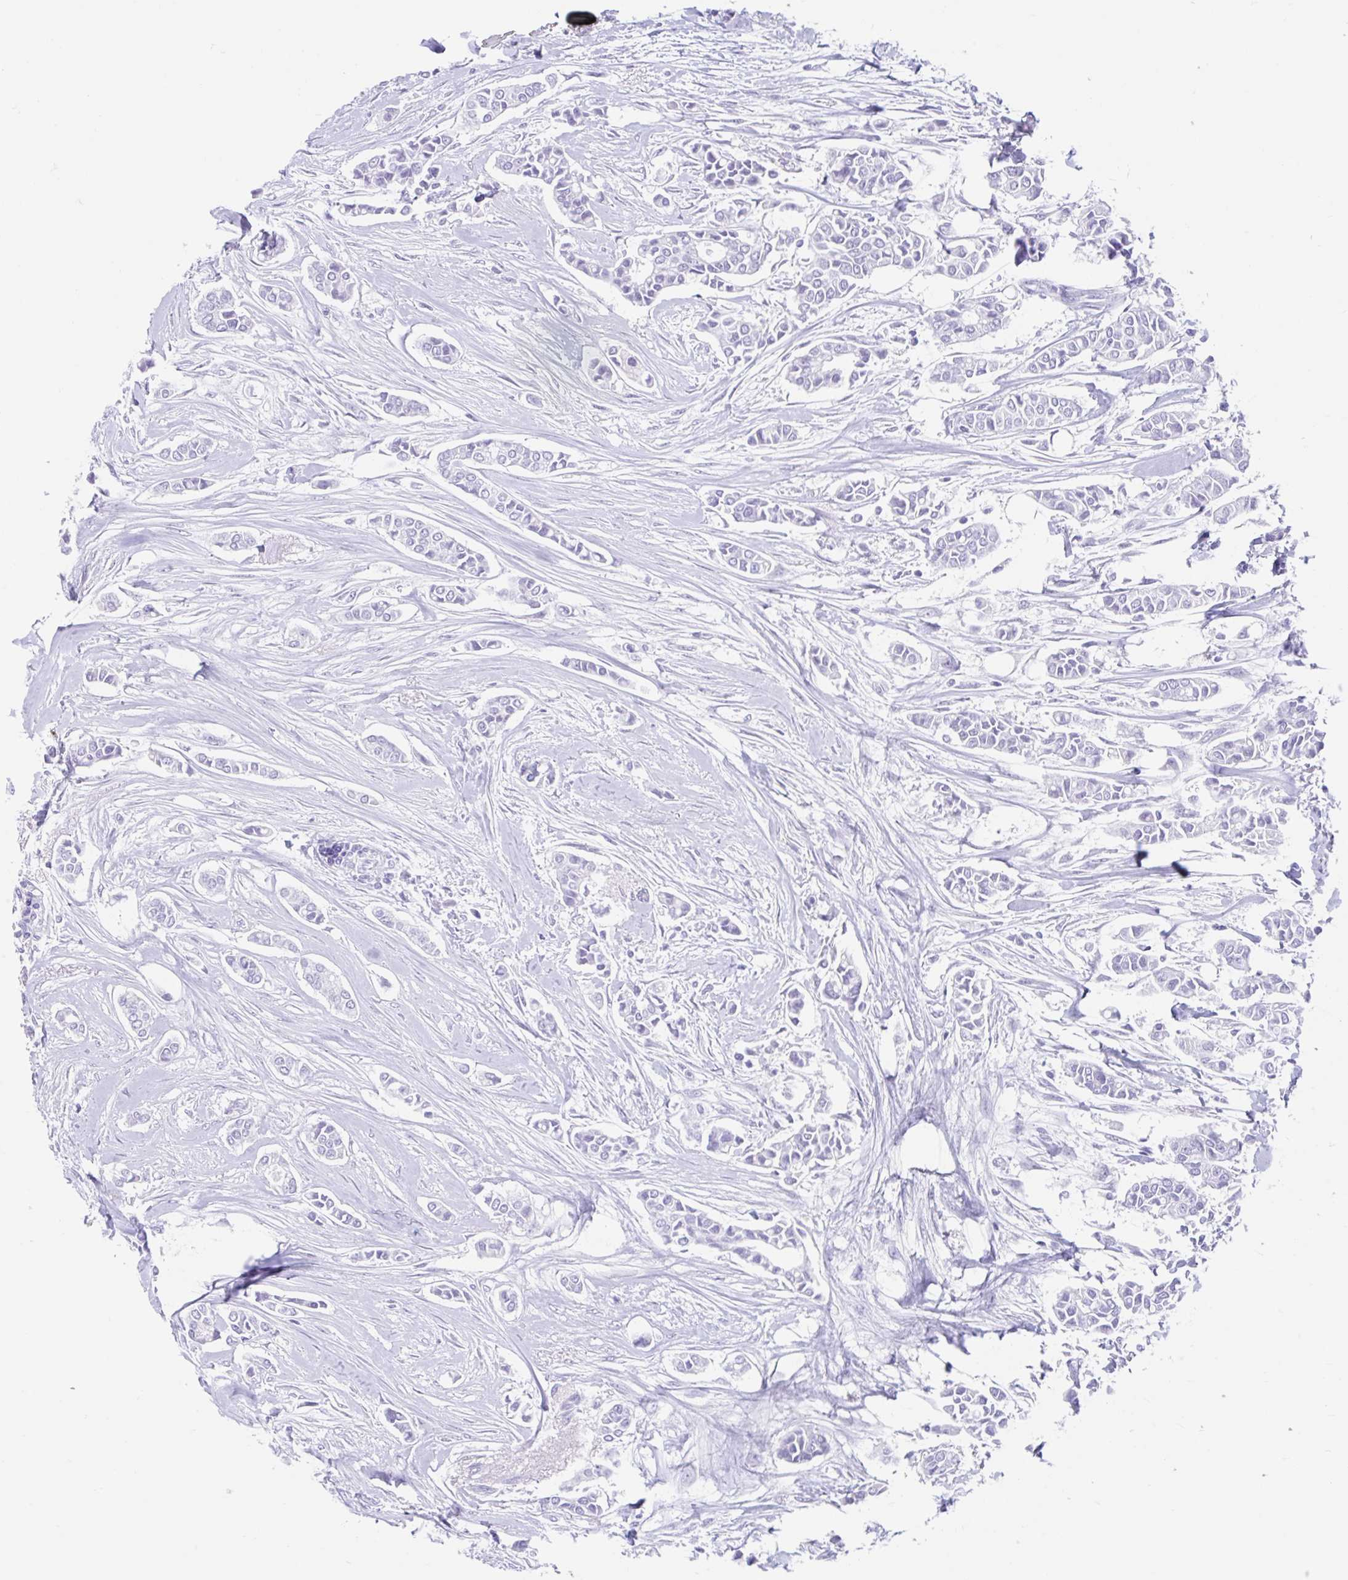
{"staining": {"intensity": "negative", "quantity": "none", "location": "none"}, "tissue": "breast cancer", "cell_type": "Tumor cells", "image_type": "cancer", "snomed": [{"axis": "morphology", "description": "Duct carcinoma"}, {"axis": "topography", "description": "Breast"}], "caption": "This is an immunohistochemistry histopathology image of human breast cancer (infiltrating ductal carcinoma). There is no expression in tumor cells.", "gene": "FAM107A", "patient": {"sex": "female", "age": 84}}